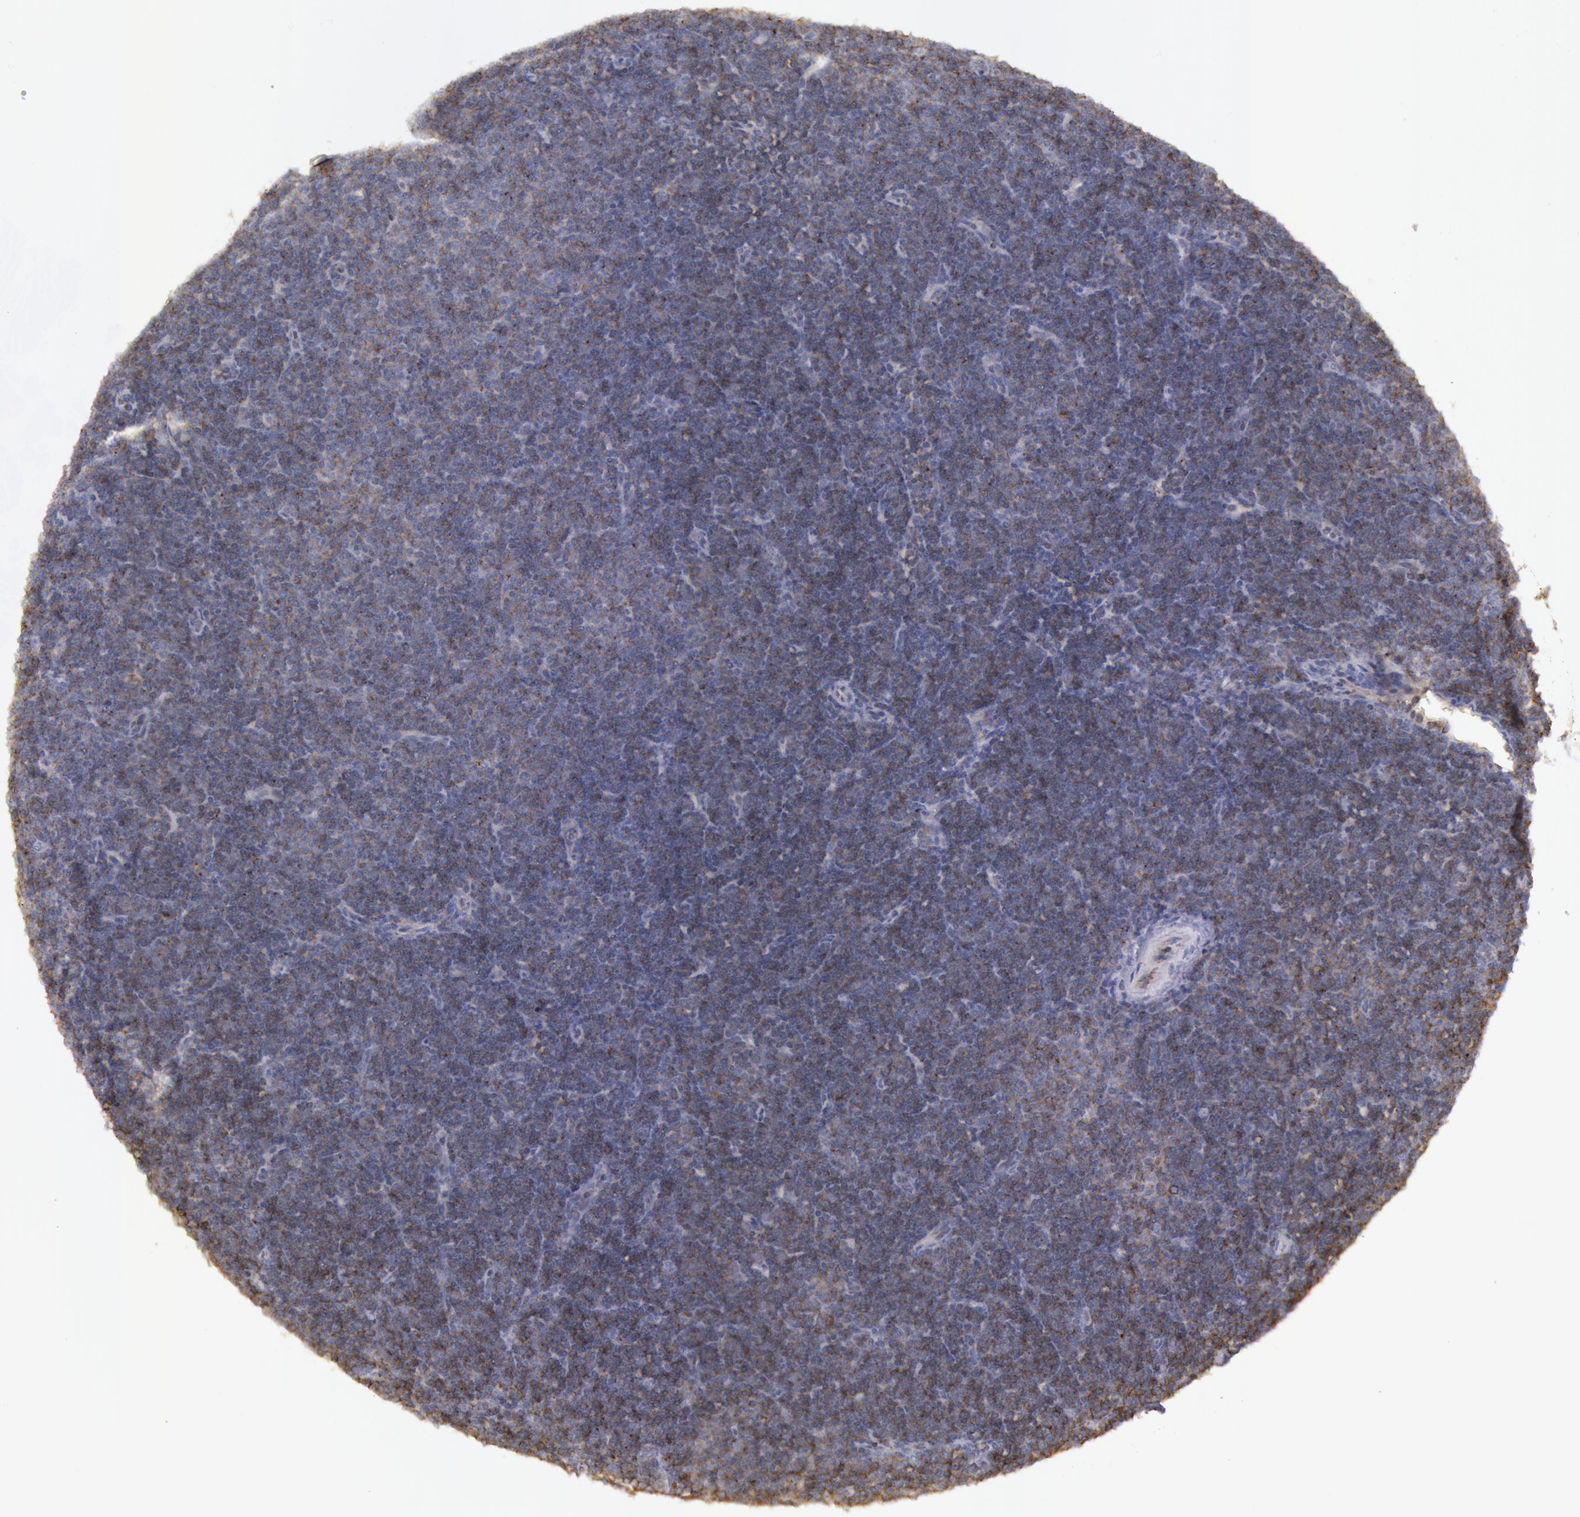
{"staining": {"intensity": "weak", "quantity": "25%-75%", "location": "cytoplasmic/membranous"}, "tissue": "lymphoma", "cell_type": "Tumor cells", "image_type": "cancer", "snomed": [{"axis": "morphology", "description": "Malignant lymphoma, non-Hodgkin's type, Low grade"}, {"axis": "topography", "description": "Lymph node"}], "caption": "DAB (3,3'-diaminobenzidine) immunohistochemical staining of malignant lymphoma, non-Hodgkin's type (low-grade) reveals weak cytoplasmic/membranous protein expression in about 25%-75% of tumor cells. The protein of interest is shown in brown color, while the nuclei are stained blue.", "gene": "FLOT2", "patient": {"sex": "male", "age": 57}}